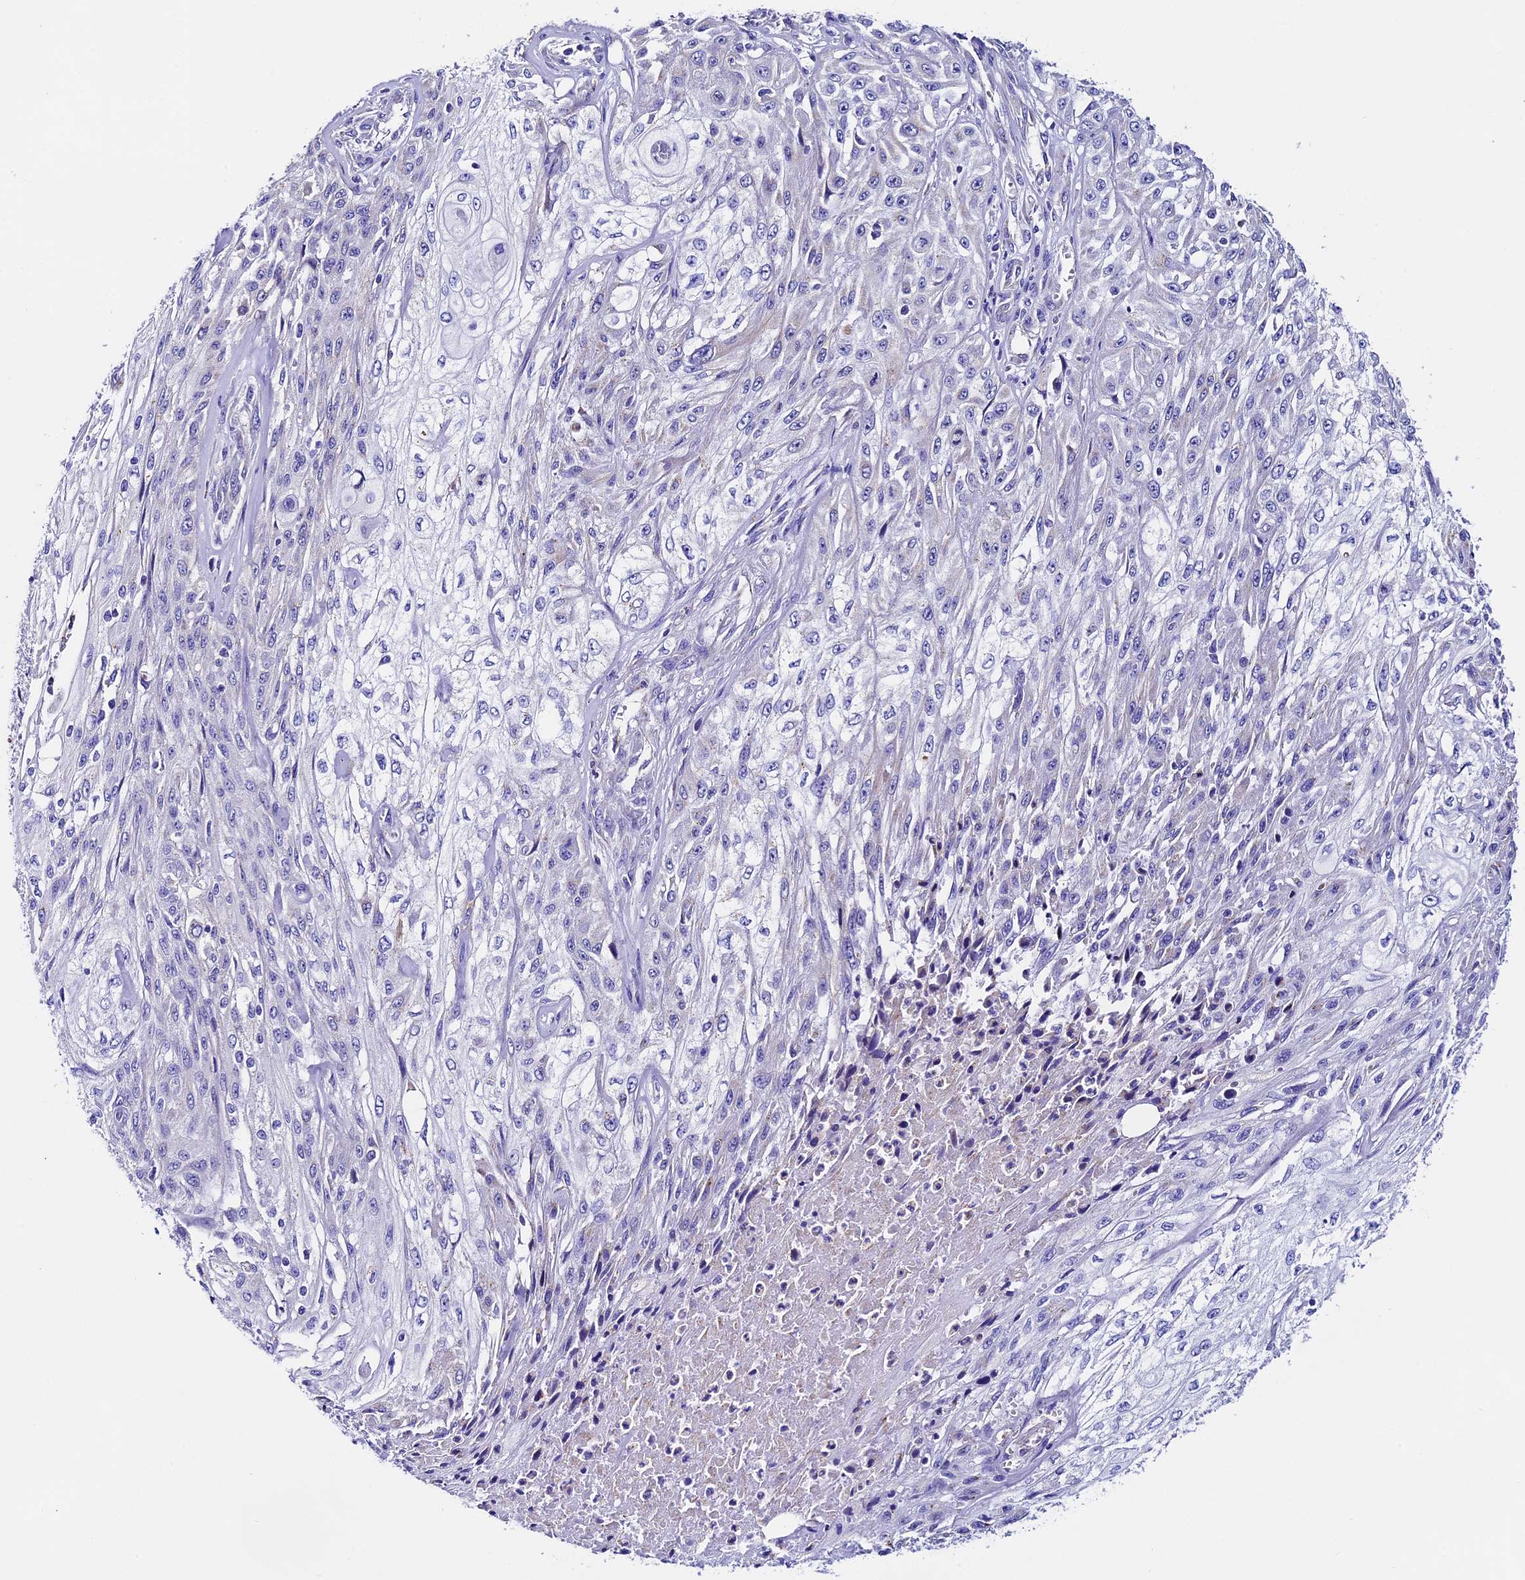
{"staining": {"intensity": "negative", "quantity": "none", "location": "none"}, "tissue": "skin cancer", "cell_type": "Tumor cells", "image_type": "cancer", "snomed": [{"axis": "morphology", "description": "Squamous cell carcinoma, NOS"}, {"axis": "morphology", "description": "Squamous cell carcinoma, metastatic, NOS"}, {"axis": "topography", "description": "Skin"}, {"axis": "topography", "description": "Lymph node"}], "caption": "DAB (3,3'-diaminobenzidine) immunohistochemical staining of skin squamous cell carcinoma displays no significant positivity in tumor cells.", "gene": "COMTD1", "patient": {"sex": "male", "age": 75}}